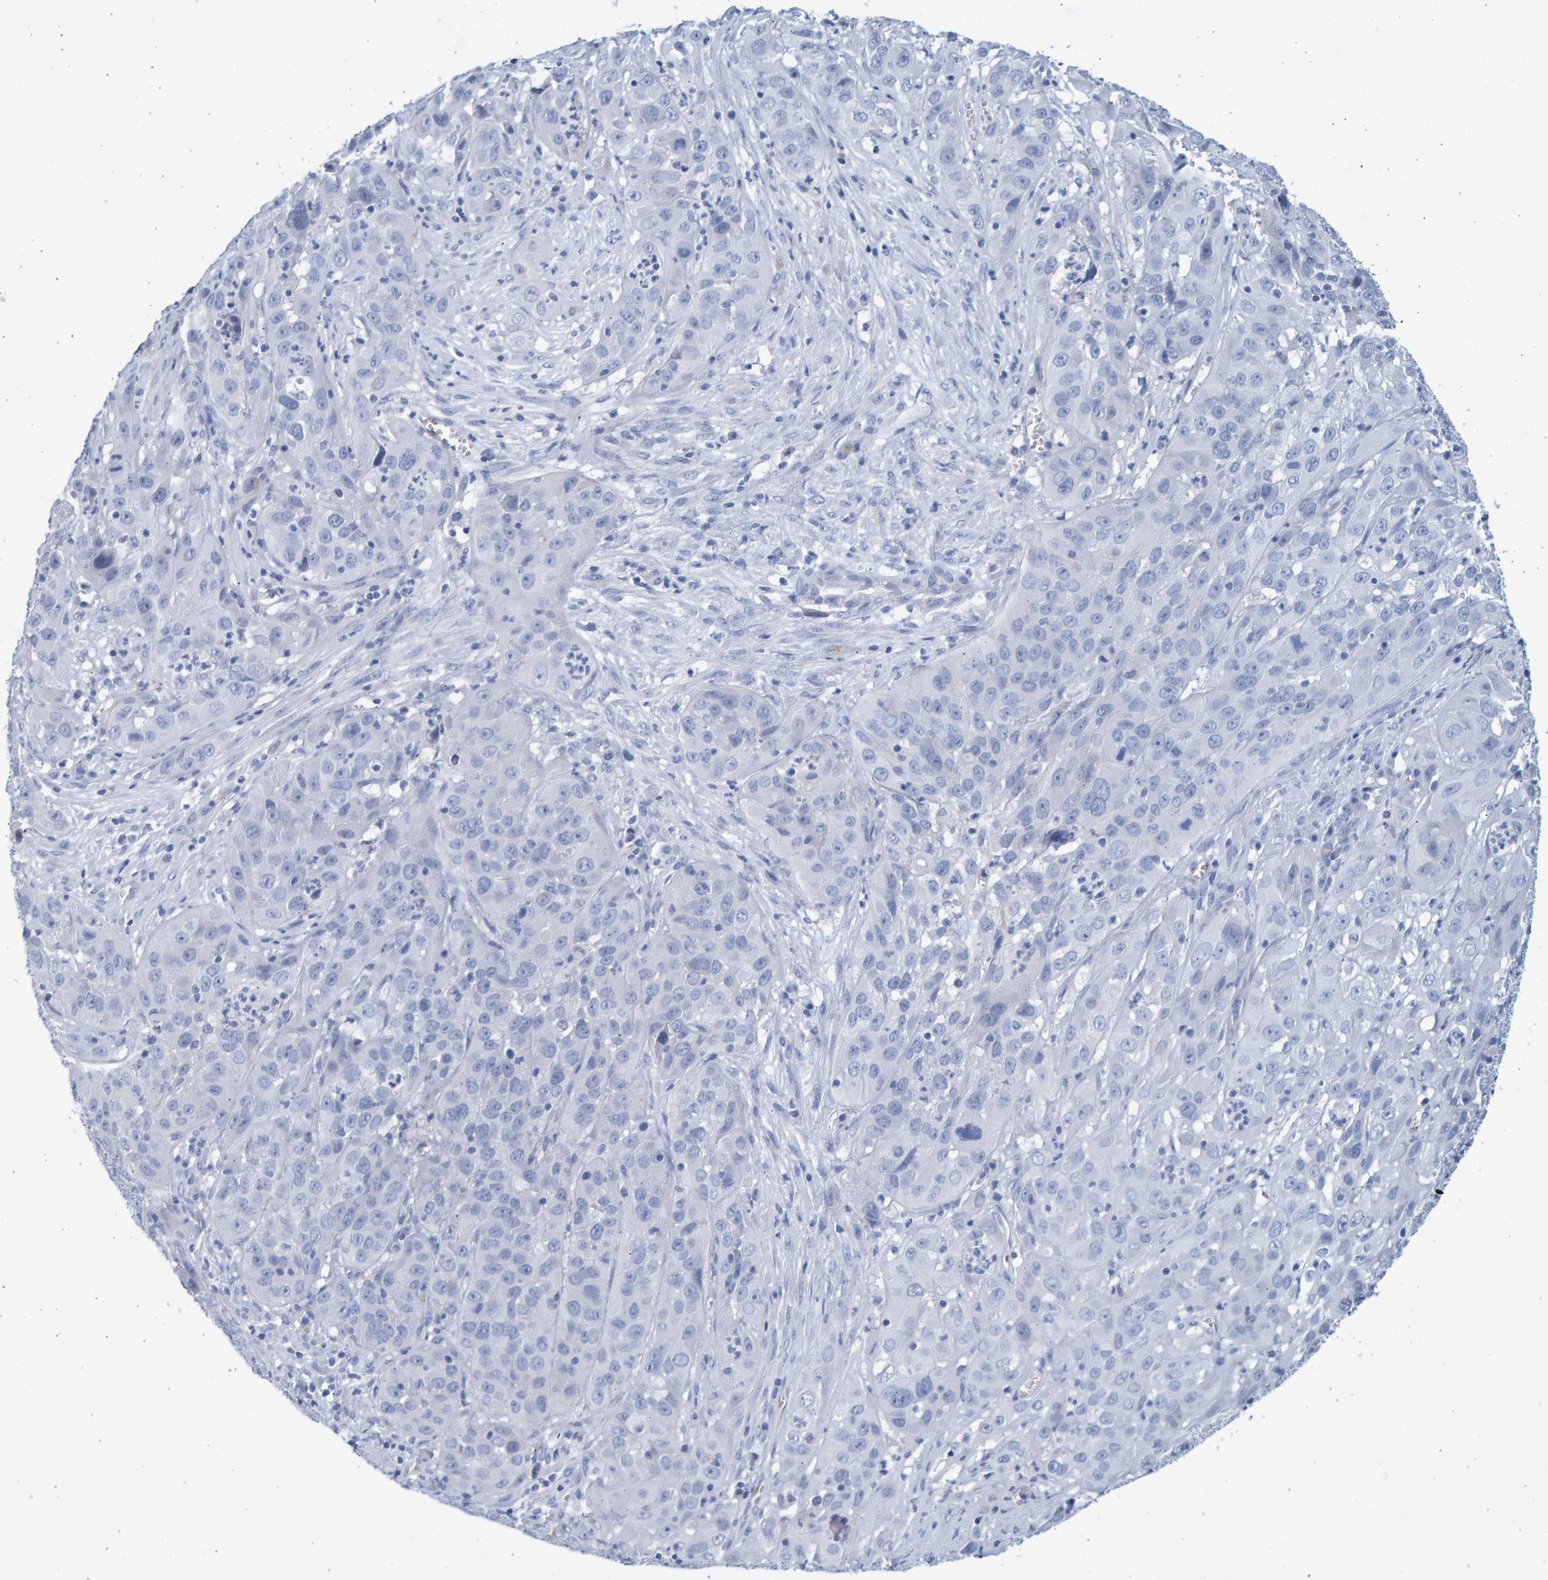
{"staining": {"intensity": "negative", "quantity": "none", "location": "none"}, "tissue": "cervical cancer", "cell_type": "Tumor cells", "image_type": "cancer", "snomed": [{"axis": "morphology", "description": "Squamous cell carcinoma, NOS"}, {"axis": "topography", "description": "Cervix"}], "caption": "This is an immunohistochemistry (IHC) image of cervical squamous cell carcinoma. There is no staining in tumor cells.", "gene": "SLC34A3", "patient": {"sex": "female", "age": 32}}